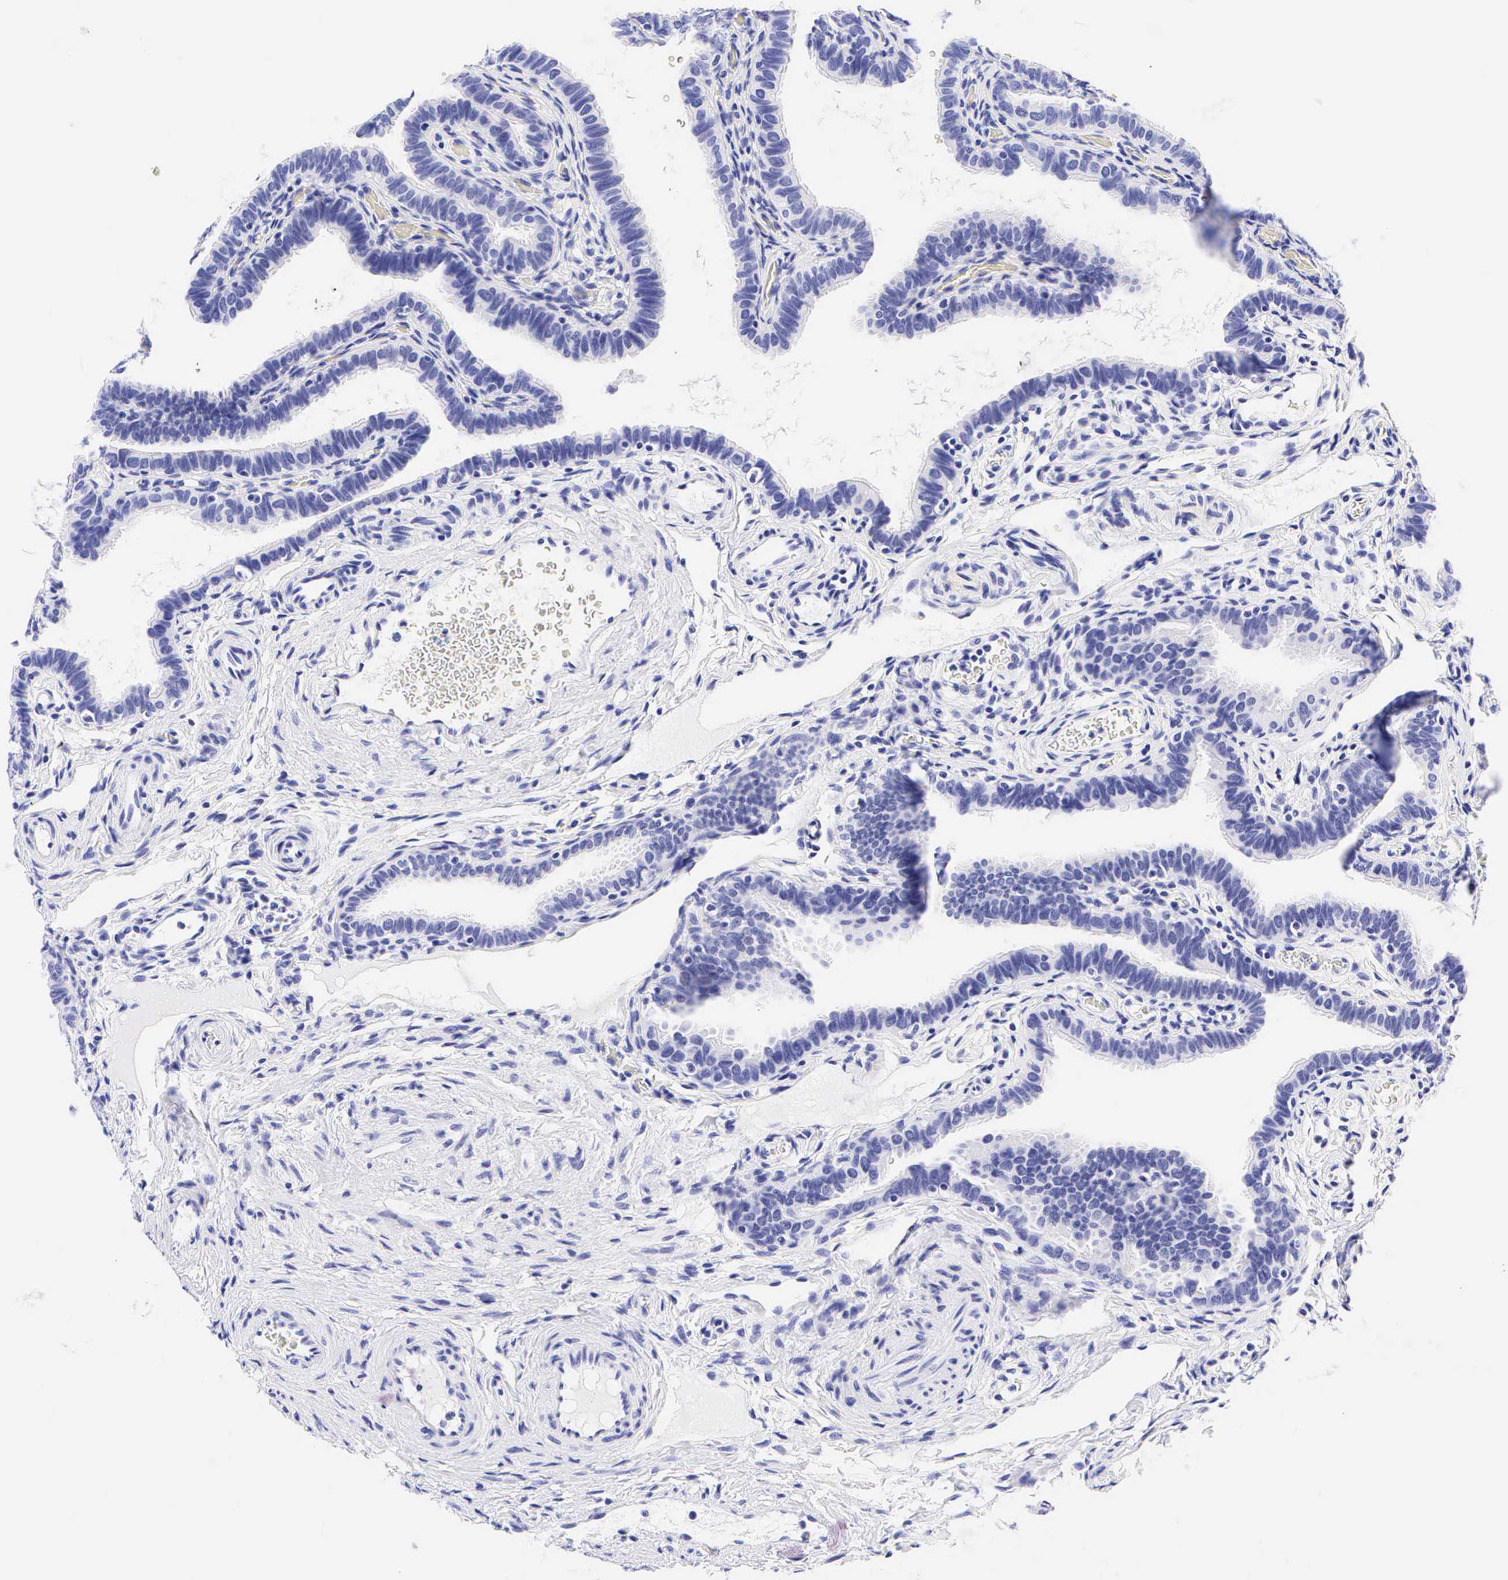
{"staining": {"intensity": "negative", "quantity": "none", "location": "none"}, "tissue": "fallopian tube", "cell_type": "Glandular cells", "image_type": "normal", "snomed": [{"axis": "morphology", "description": "Normal tissue, NOS"}, {"axis": "topography", "description": "Vagina"}, {"axis": "topography", "description": "Fallopian tube"}], "caption": "Immunohistochemistry photomicrograph of normal human fallopian tube stained for a protein (brown), which reveals no expression in glandular cells.", "gene": "KRT20", "patient": {"sex": "female", "age": 38}}